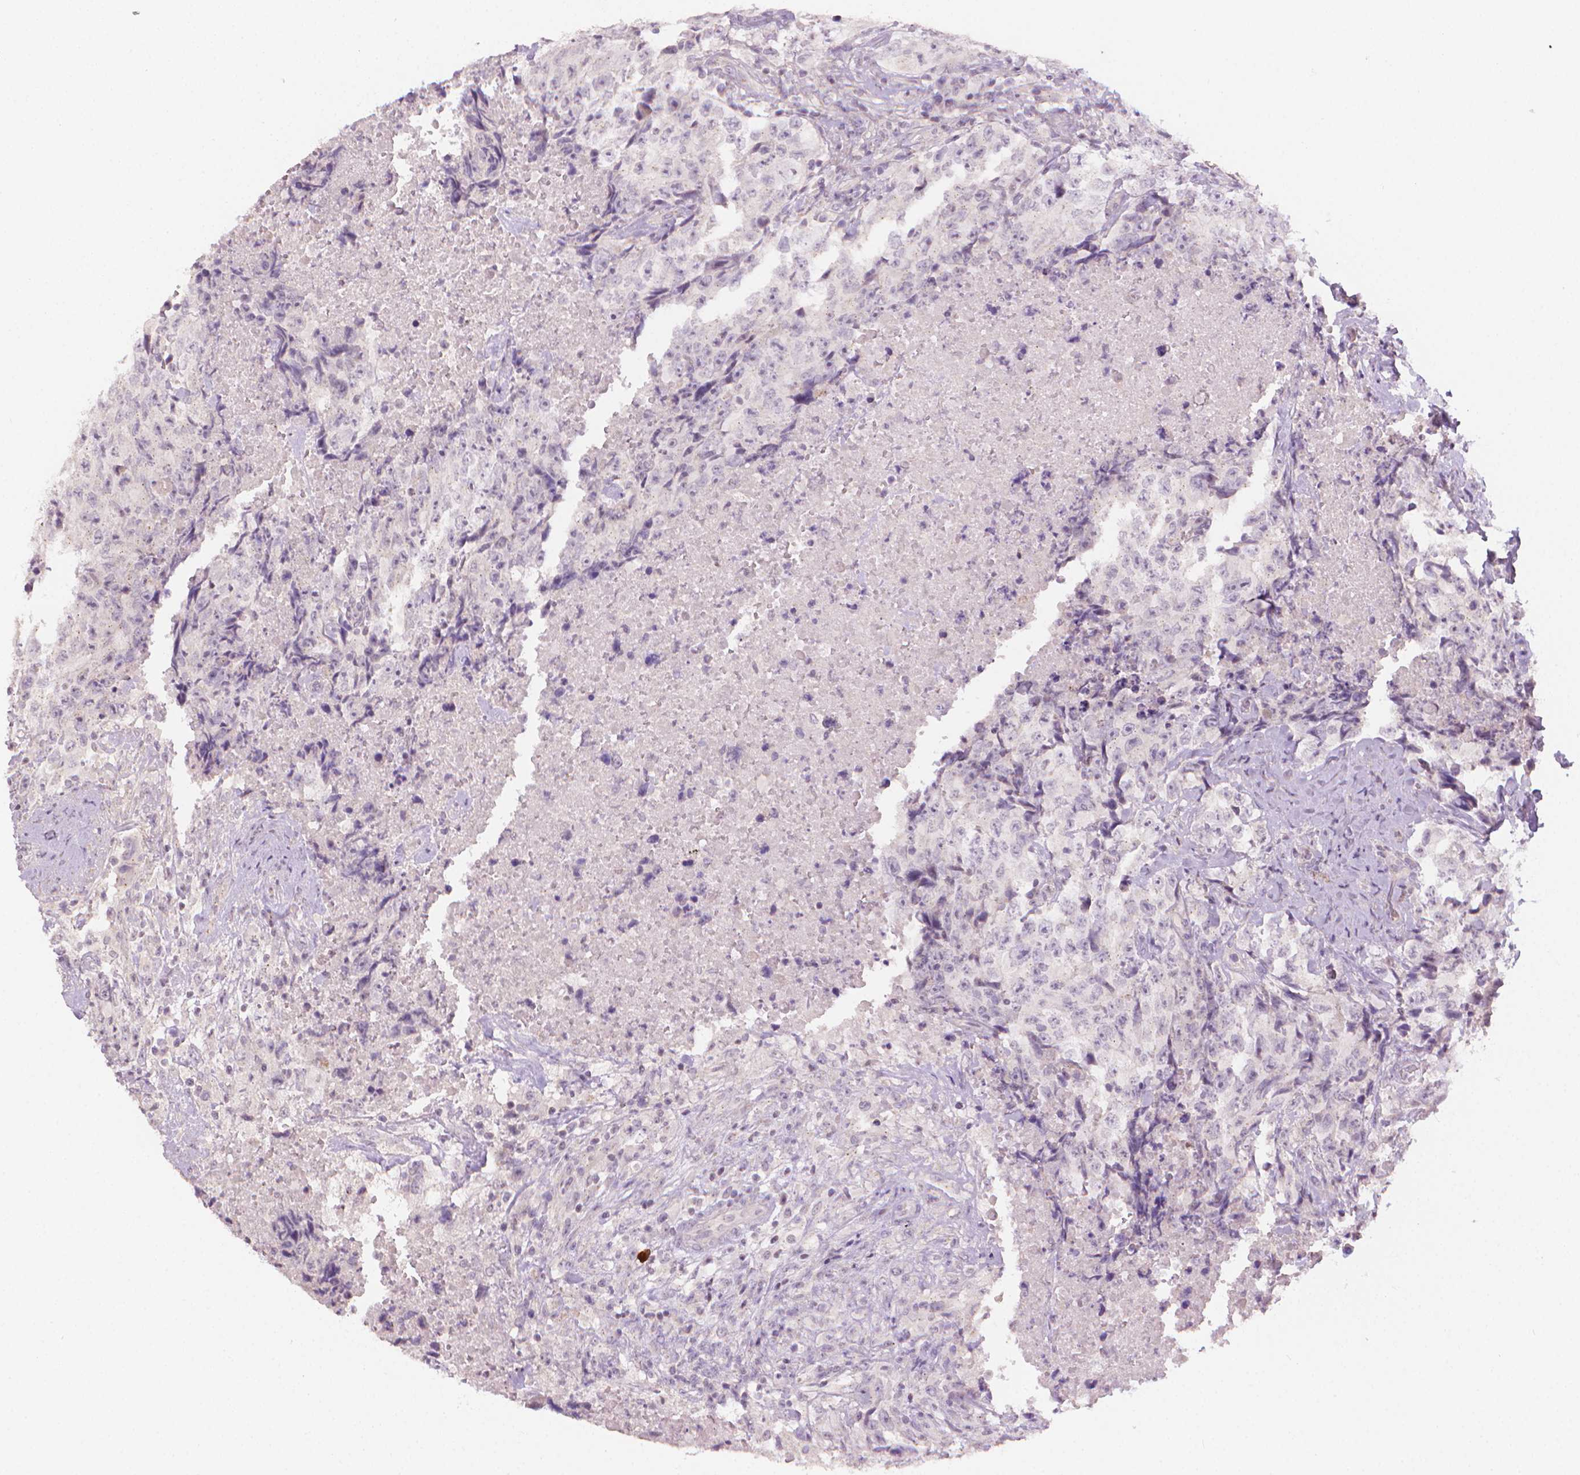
{"staining": {"intensity": "negative", "quantity": "none", "location": "none"}, "tissue": "testis cancer", "cell_type": "Tumor cells", "image_type": "cancer", "snomed": [{"axis": "morphology", "description": "Carcinoma, Embryonal, NOS"}, {"axis": "topography", "description": "Testis"}], "caption": "Human testis embryonal carcinoma stained for a protein using immunohistochemistry reveals no staining in tumor cells.", "gene": "NCAN", "patient": {"sex": "male", "age": 24}}